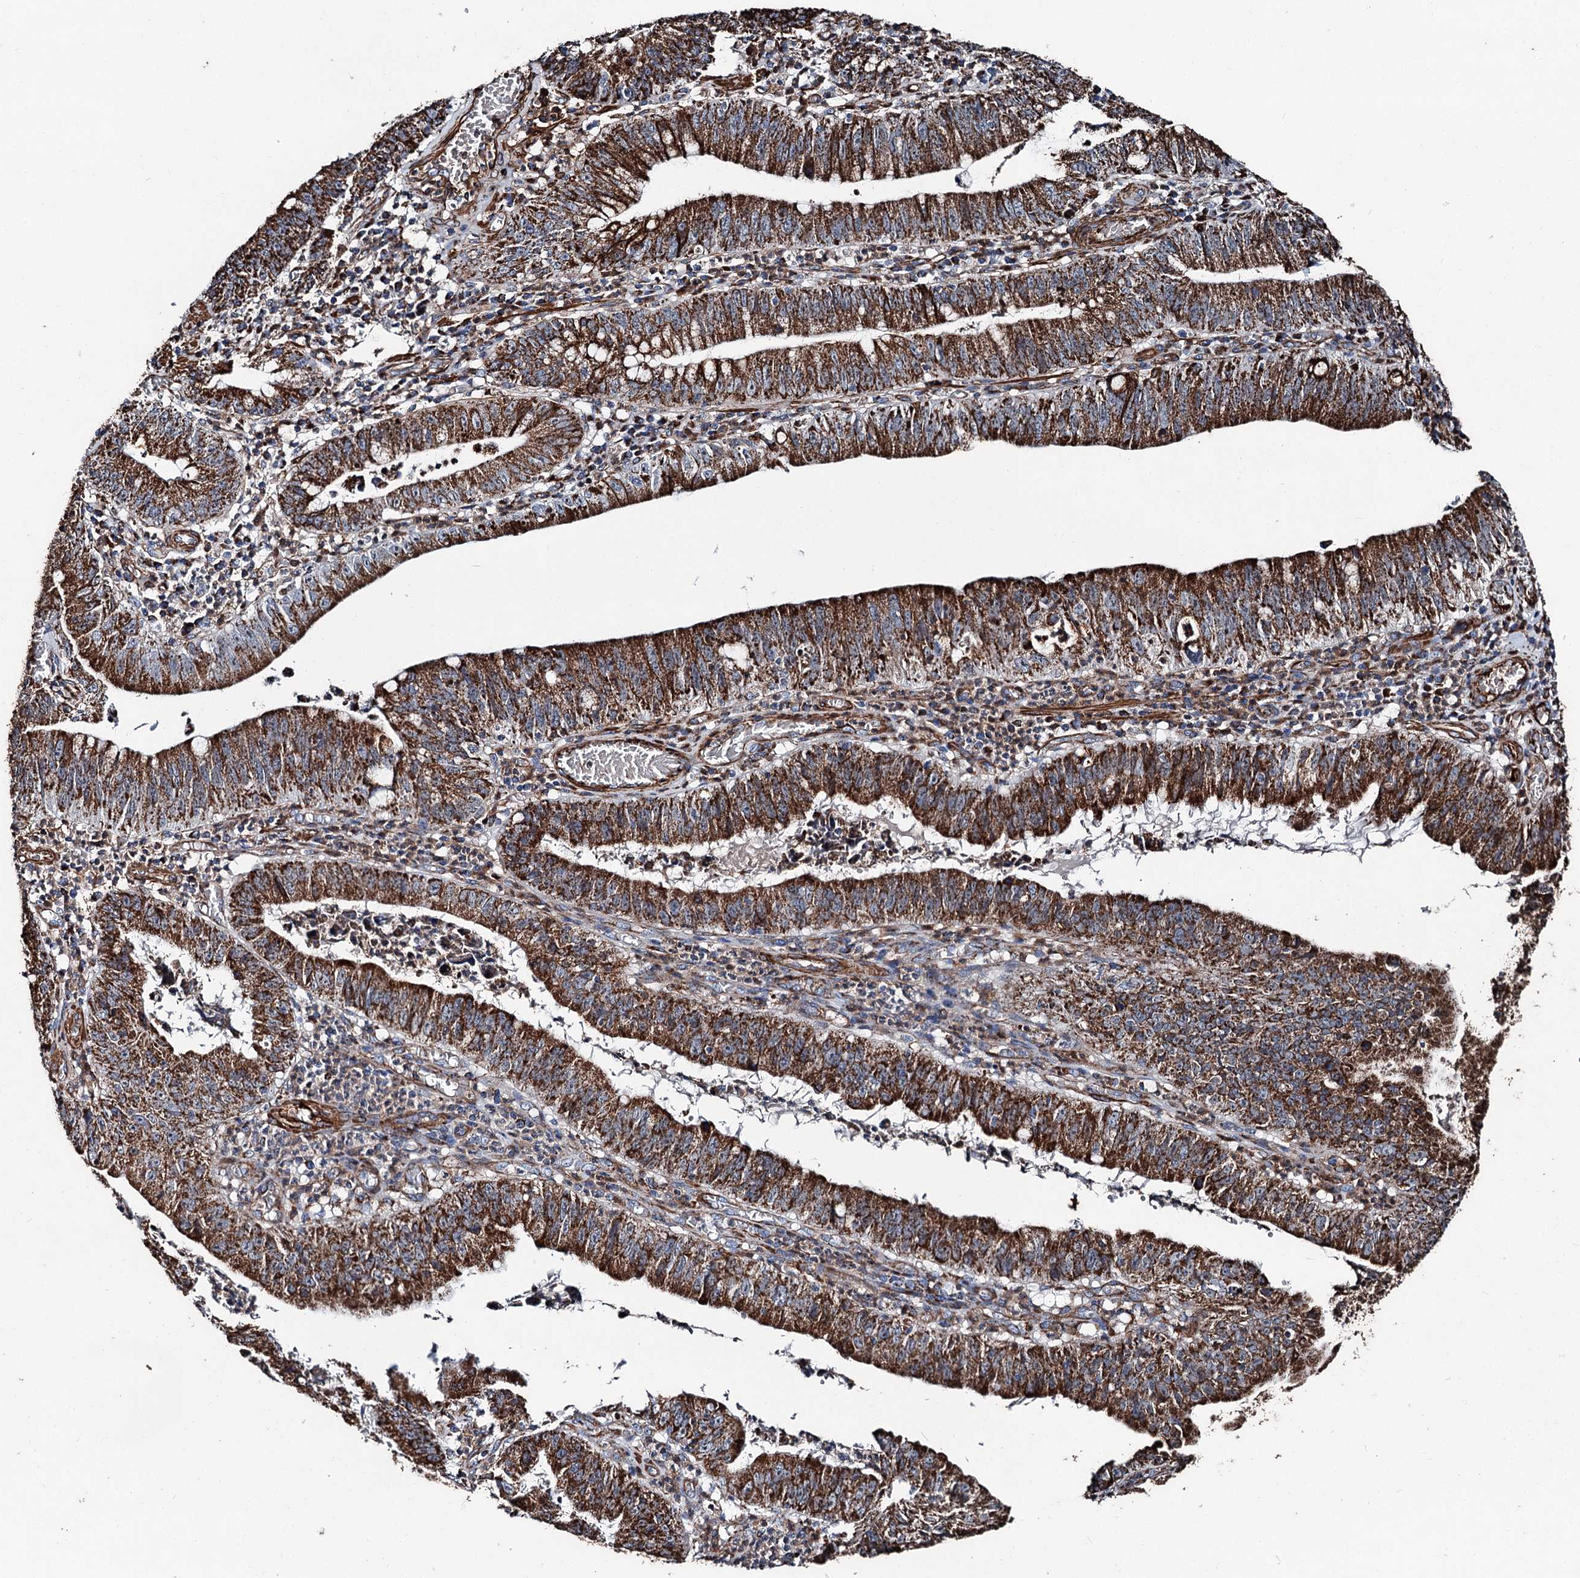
{"staining": {"intensity": "strong", "quantity": ">75%", "location": "cytoplasmic/membranous"}, "tissue": "stomach cancer", "cell_type": "Tumor cells", "image_type": "cancer", "snomed": [{"axis": "morphology", "description": "Adenocarcinoma, NOS"}, {"axis": "topography", "description": "Stomach"}], "caption": "An IHC photomicrograph of tumor tissue is shown. Protein staining in brown highlights strong cytoplasmic/membranous positivity in stomach cancer (adenocarcinoma) within tumor cells. The staining was performed using DAB, with brown indicating positive protein expression. Nuclei are stained blue with hematoxylin.", "gene": "DDIAS", "patient": {"sex": "male", "age": 59}}